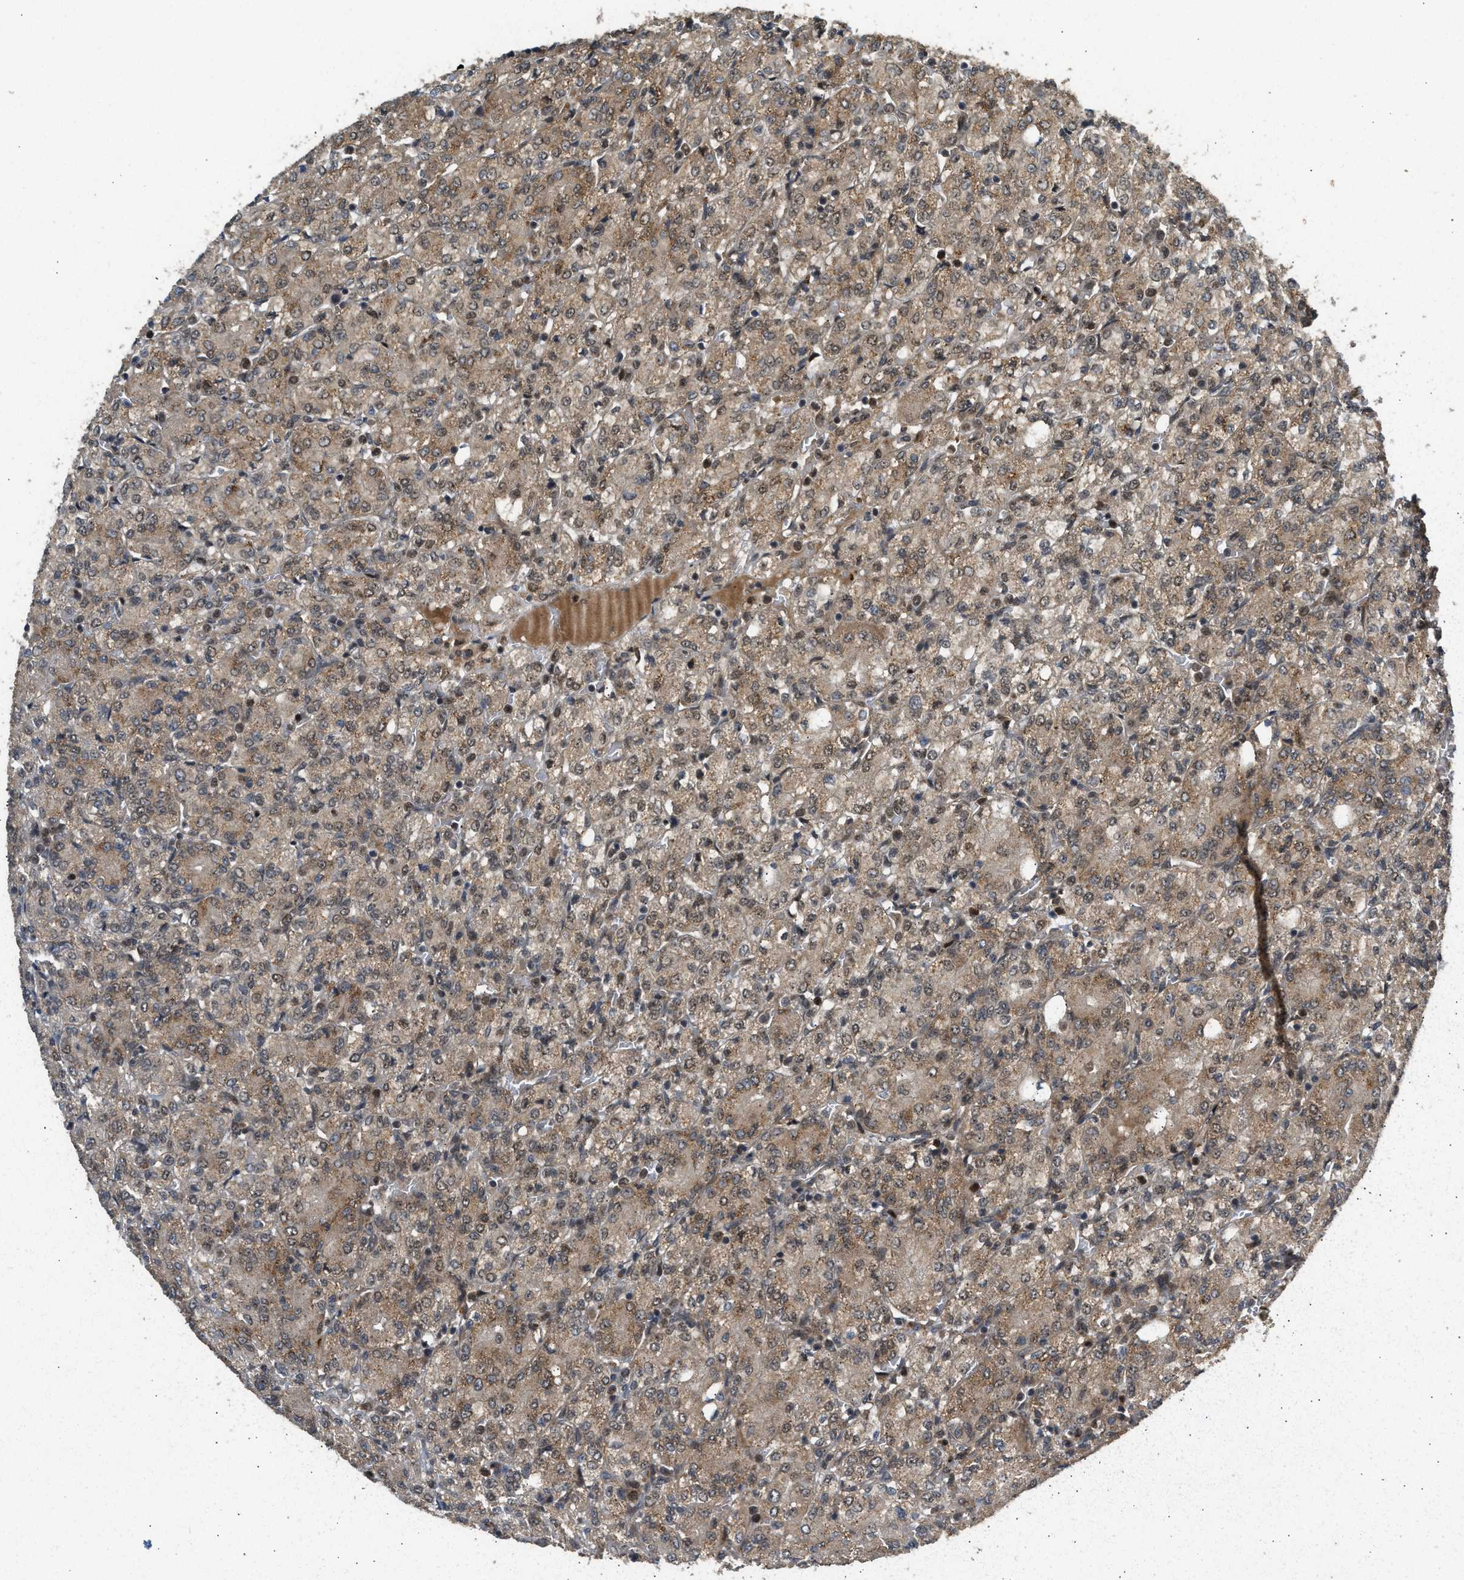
{"staining": {"intensity": "moderate", "quantity": ">75%", "location": "cytoplasmic/membranous,nuclear"}, "tissue": "renal cancer", "cell_type": "Tumor cells", "image_type": "cancer", "snomed": [{"axis": "morphology", "description": "Adenocarcinoma, NOS"}, {"axis": "topography", "description": "Kidney"}], "caption": "Human renal cancer (adenocarcinoma) stained with a protein marker reveals moderate staining in tumor cells.", "gene": "GET1", "patient": {"sex": "male", "age": 77}}